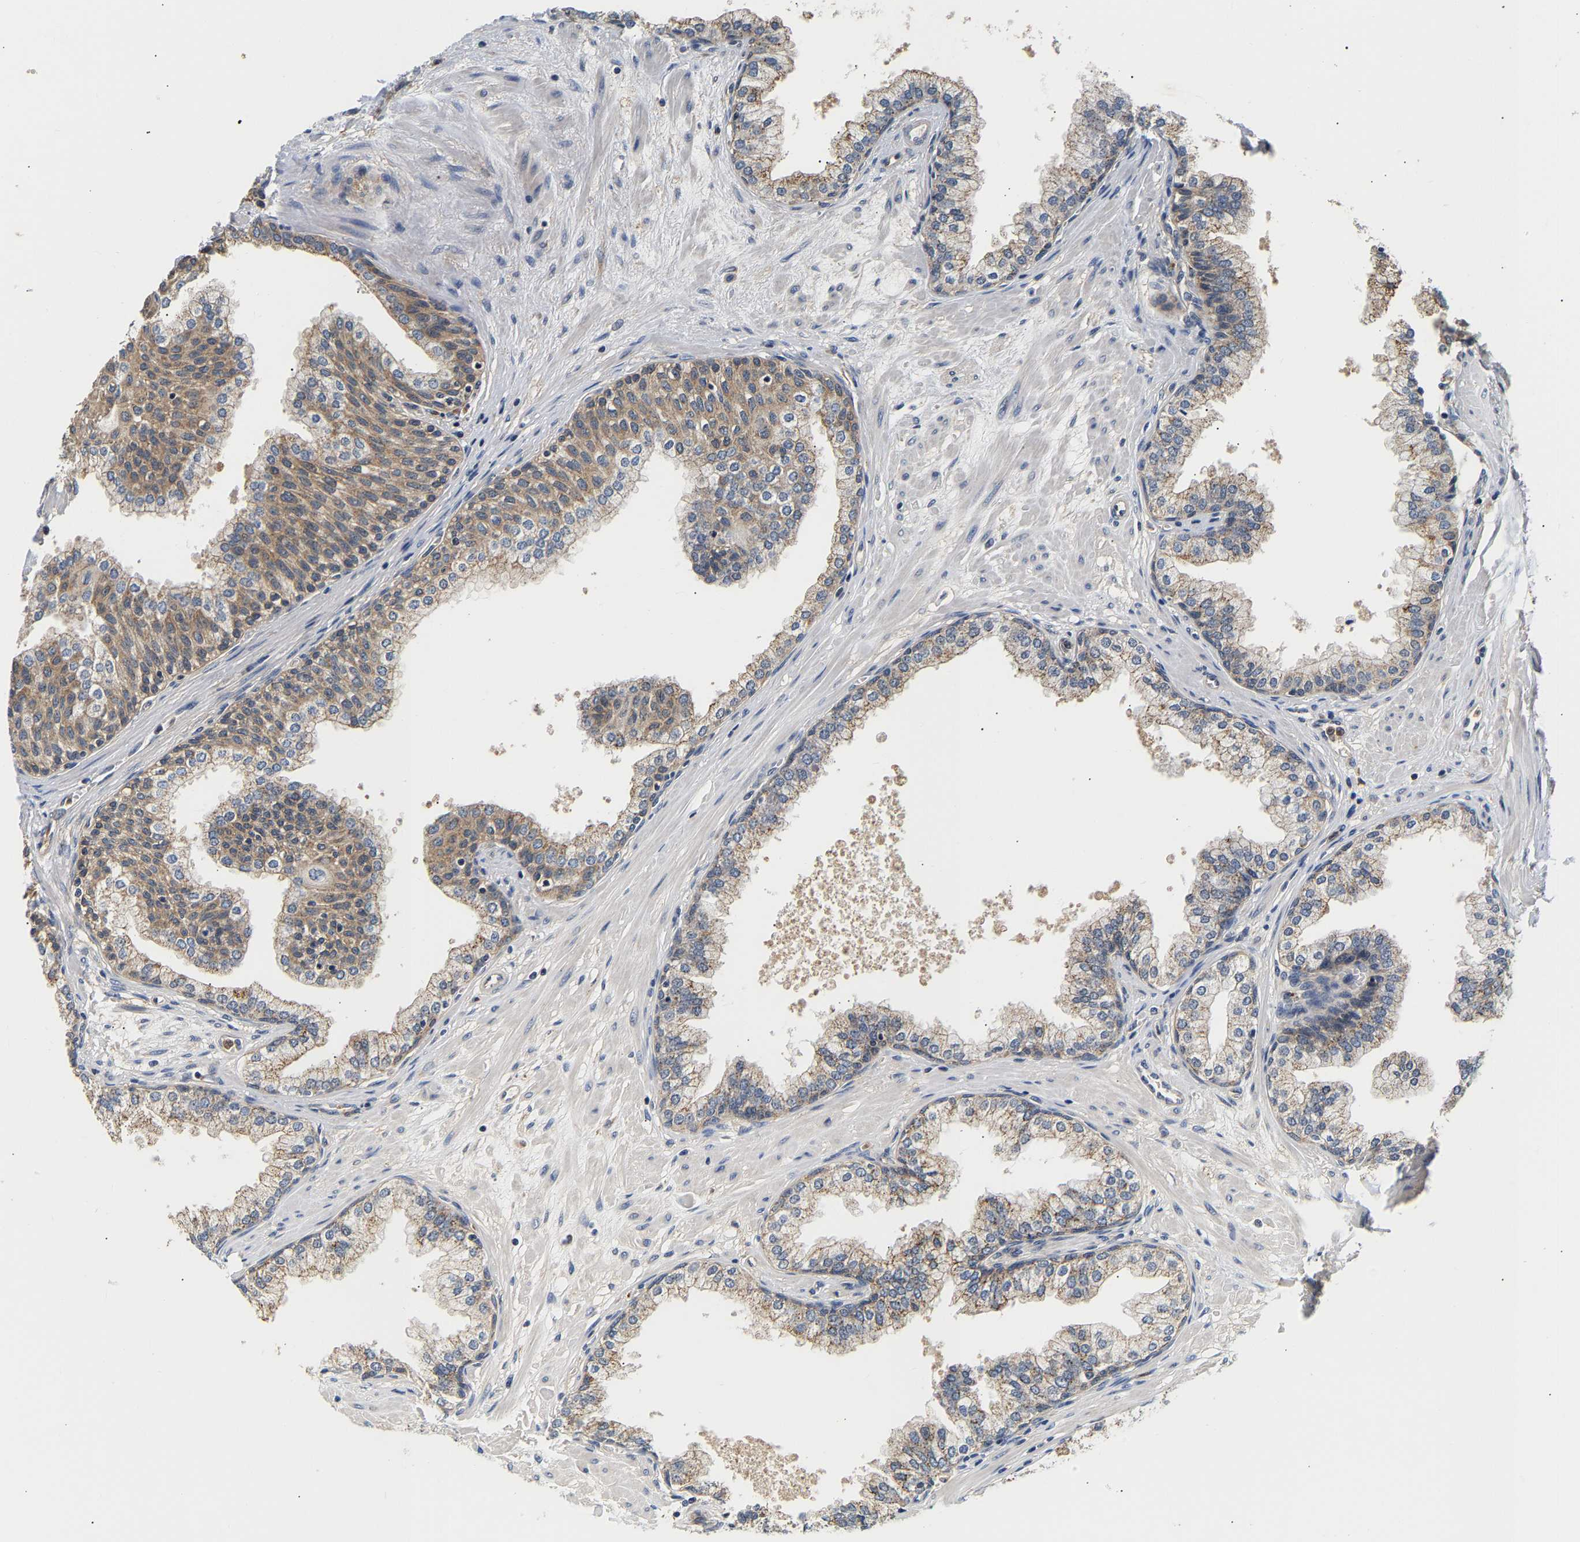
{"staining": {"intensity": "weak", "quantity": ">75%", "location": "cytoplasmic/membranous"}, "tissue": "prostate", "cell_type": "Glandular cells", "image_type": "normal", "snomed": [{"axis": "morphology", "description": "Normal tissue, NOS"}, {"axis": "morphology", "description": "Urothelial carcinoma, Low grade"}, {"axis": "topography", "description": "Urinary bladder"}, {"axis": "topography", "description": "Prostate"}], "caption": "Prostate was stained to show a protein in brown. There is low levels of weak cytoplasmic/membranous expression in approximately >75% of glandular cells. Nuclei are stained in blue.", "gene": "PPID", "patient": {"sex": "male", "age": 60}}